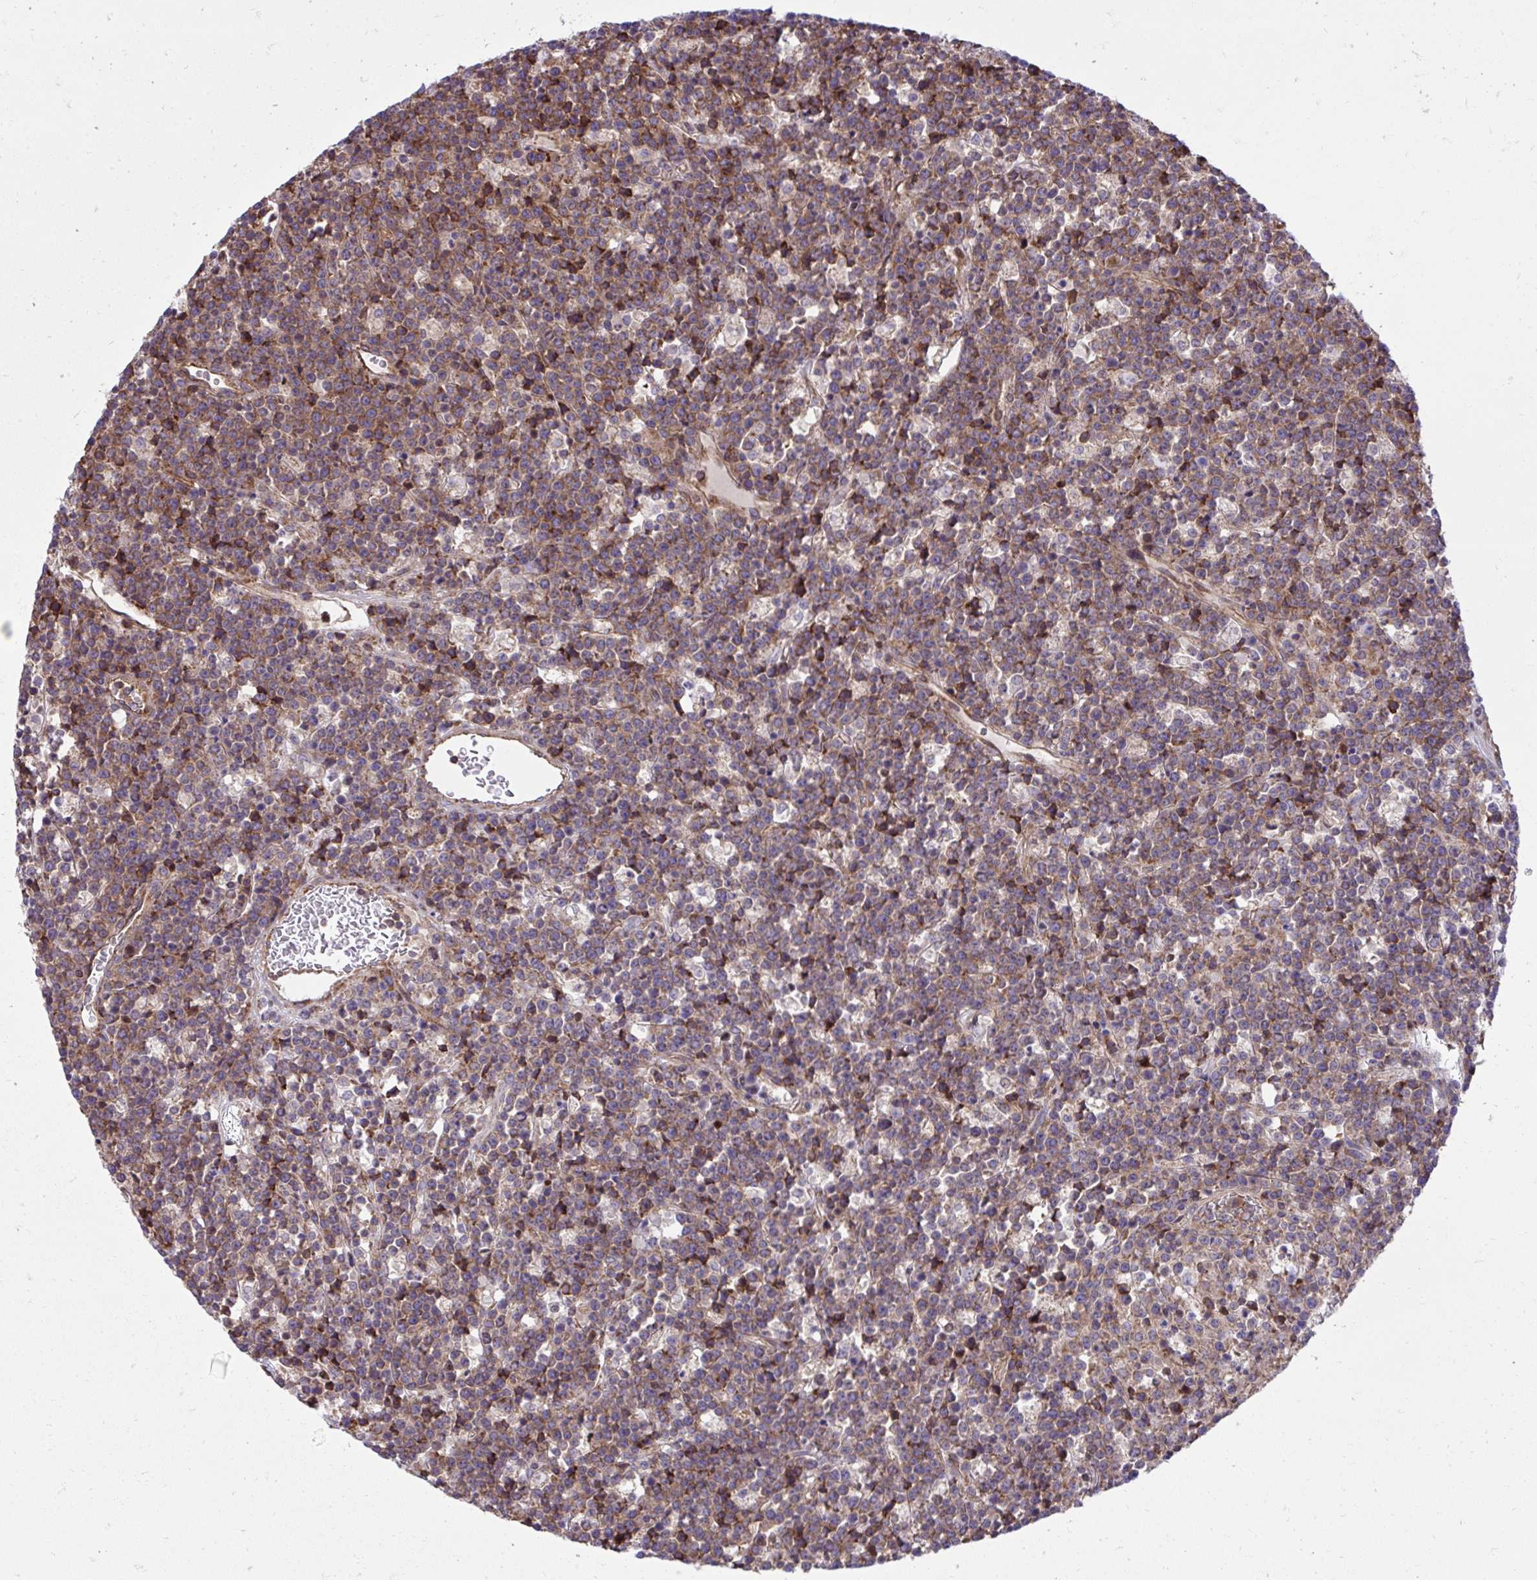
{"staining": {"intensity": "moderate", "quantity": ">75%", "location": "cytoplasmic/membranous"}, "tissue": "lymphoma", "cell_type": "Tumor cells", "image_type": "cancer", "snomed": [{"axis": "morphology", "description": "Malignant lymphoma, non-Hodgkin's type, High grade"}, {"axis": "topography", "description": "Ovary"}], "caption": "Malignant lymphoma, non-Hodgkin's type (high-grade) stained with a protein marker demonstrates moderate staining in tumor cells.", "gene": "NMNAT3", "patient": {"sex": "female", "age": 56}}